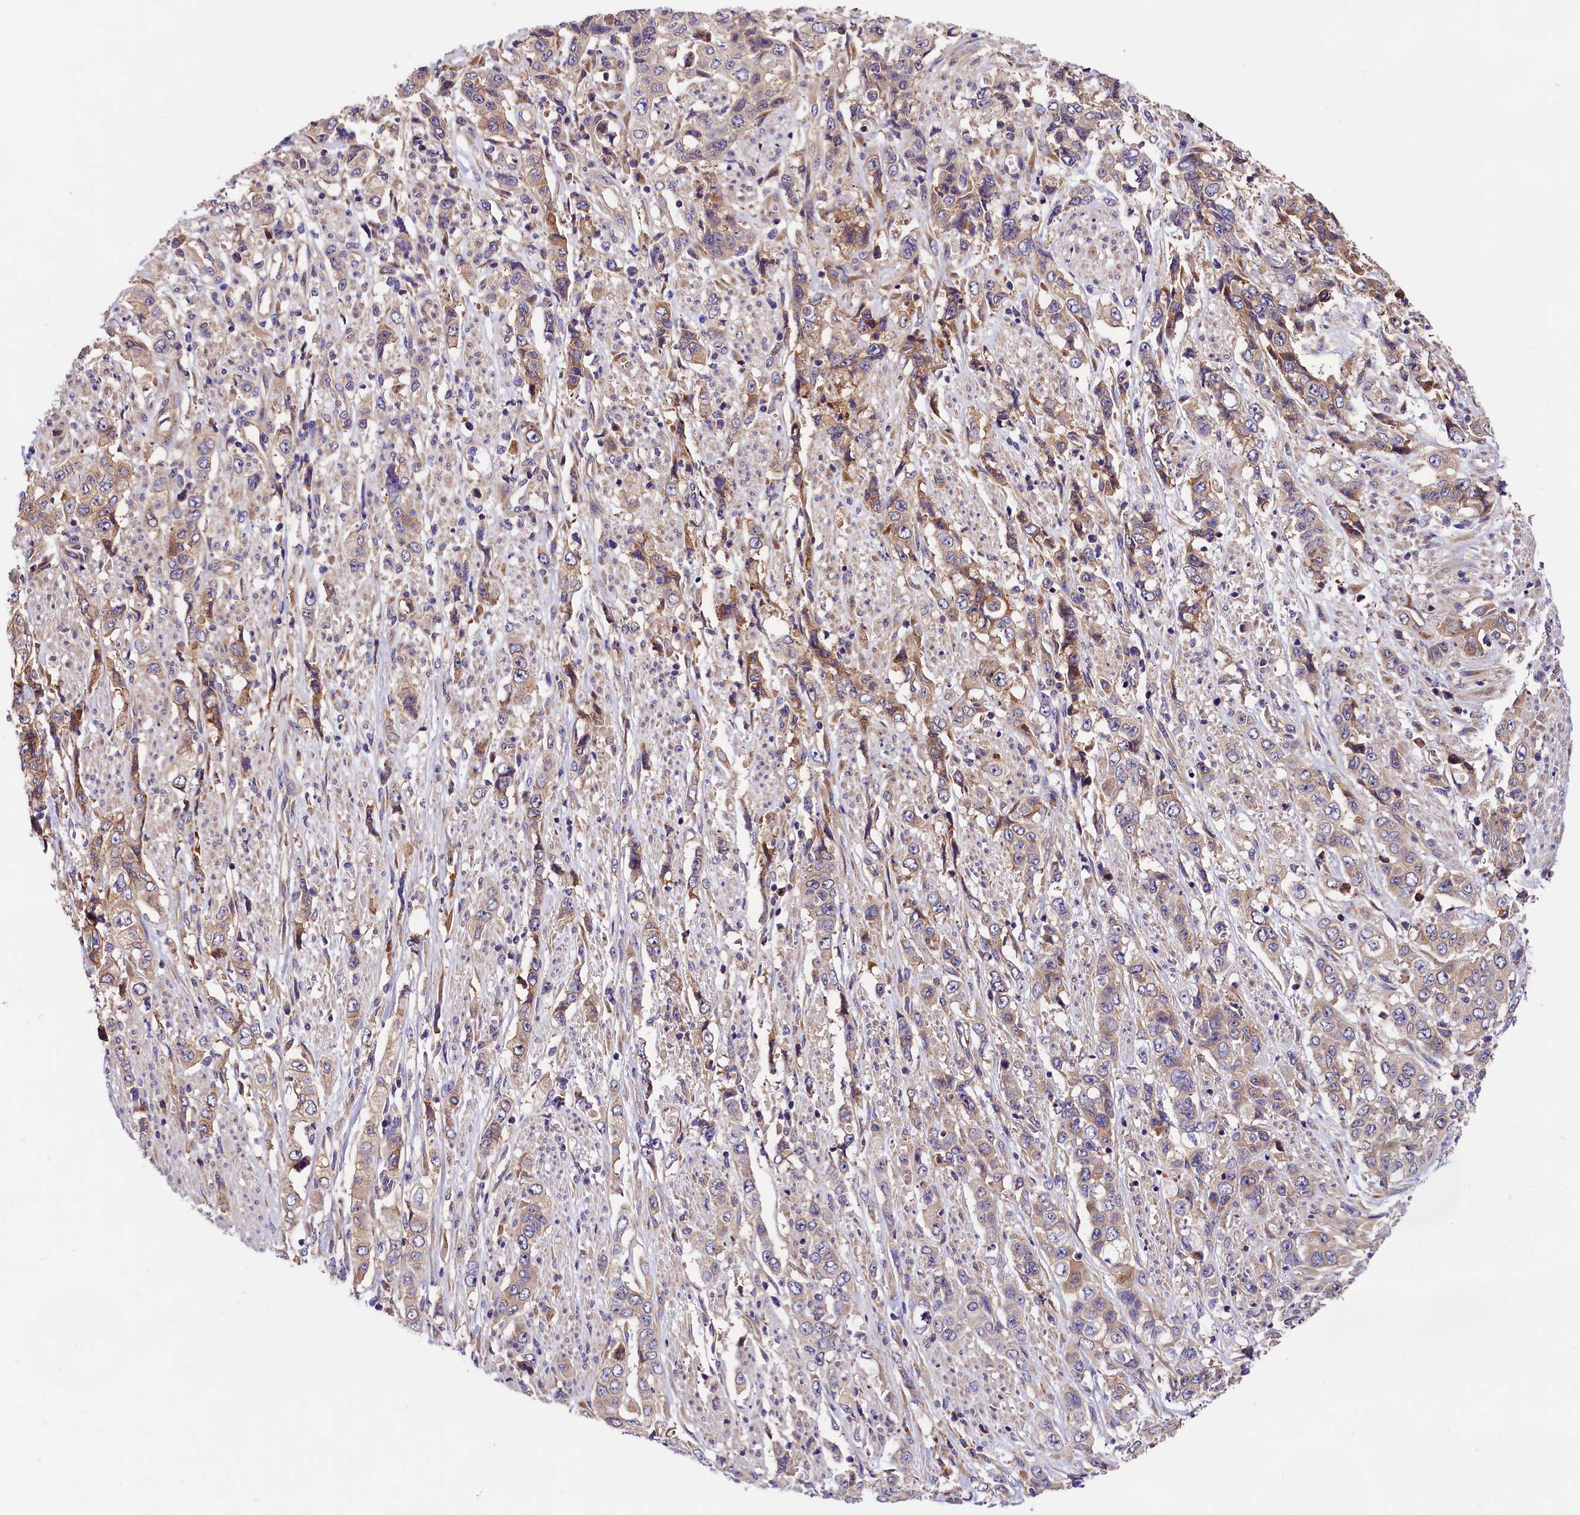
{"staining": {"intensity": "weak", "quantity": "<25%", "location": "cytoplasmic/membranous"}, "tissue": "stomach cancer", "cell_type": "Tumor cells", "image_type": "cancer", "snomed": [{"axis": "morphology", "description": "Adenocarcinoma, NOS"}, {"axis": "topography", "description": "Stomach, upper"}], "caption": "There is no significant staining in tumor cells of stomach cancer.", "gene": "SPG11", "patient": {"sex": "male", "age": 62}}